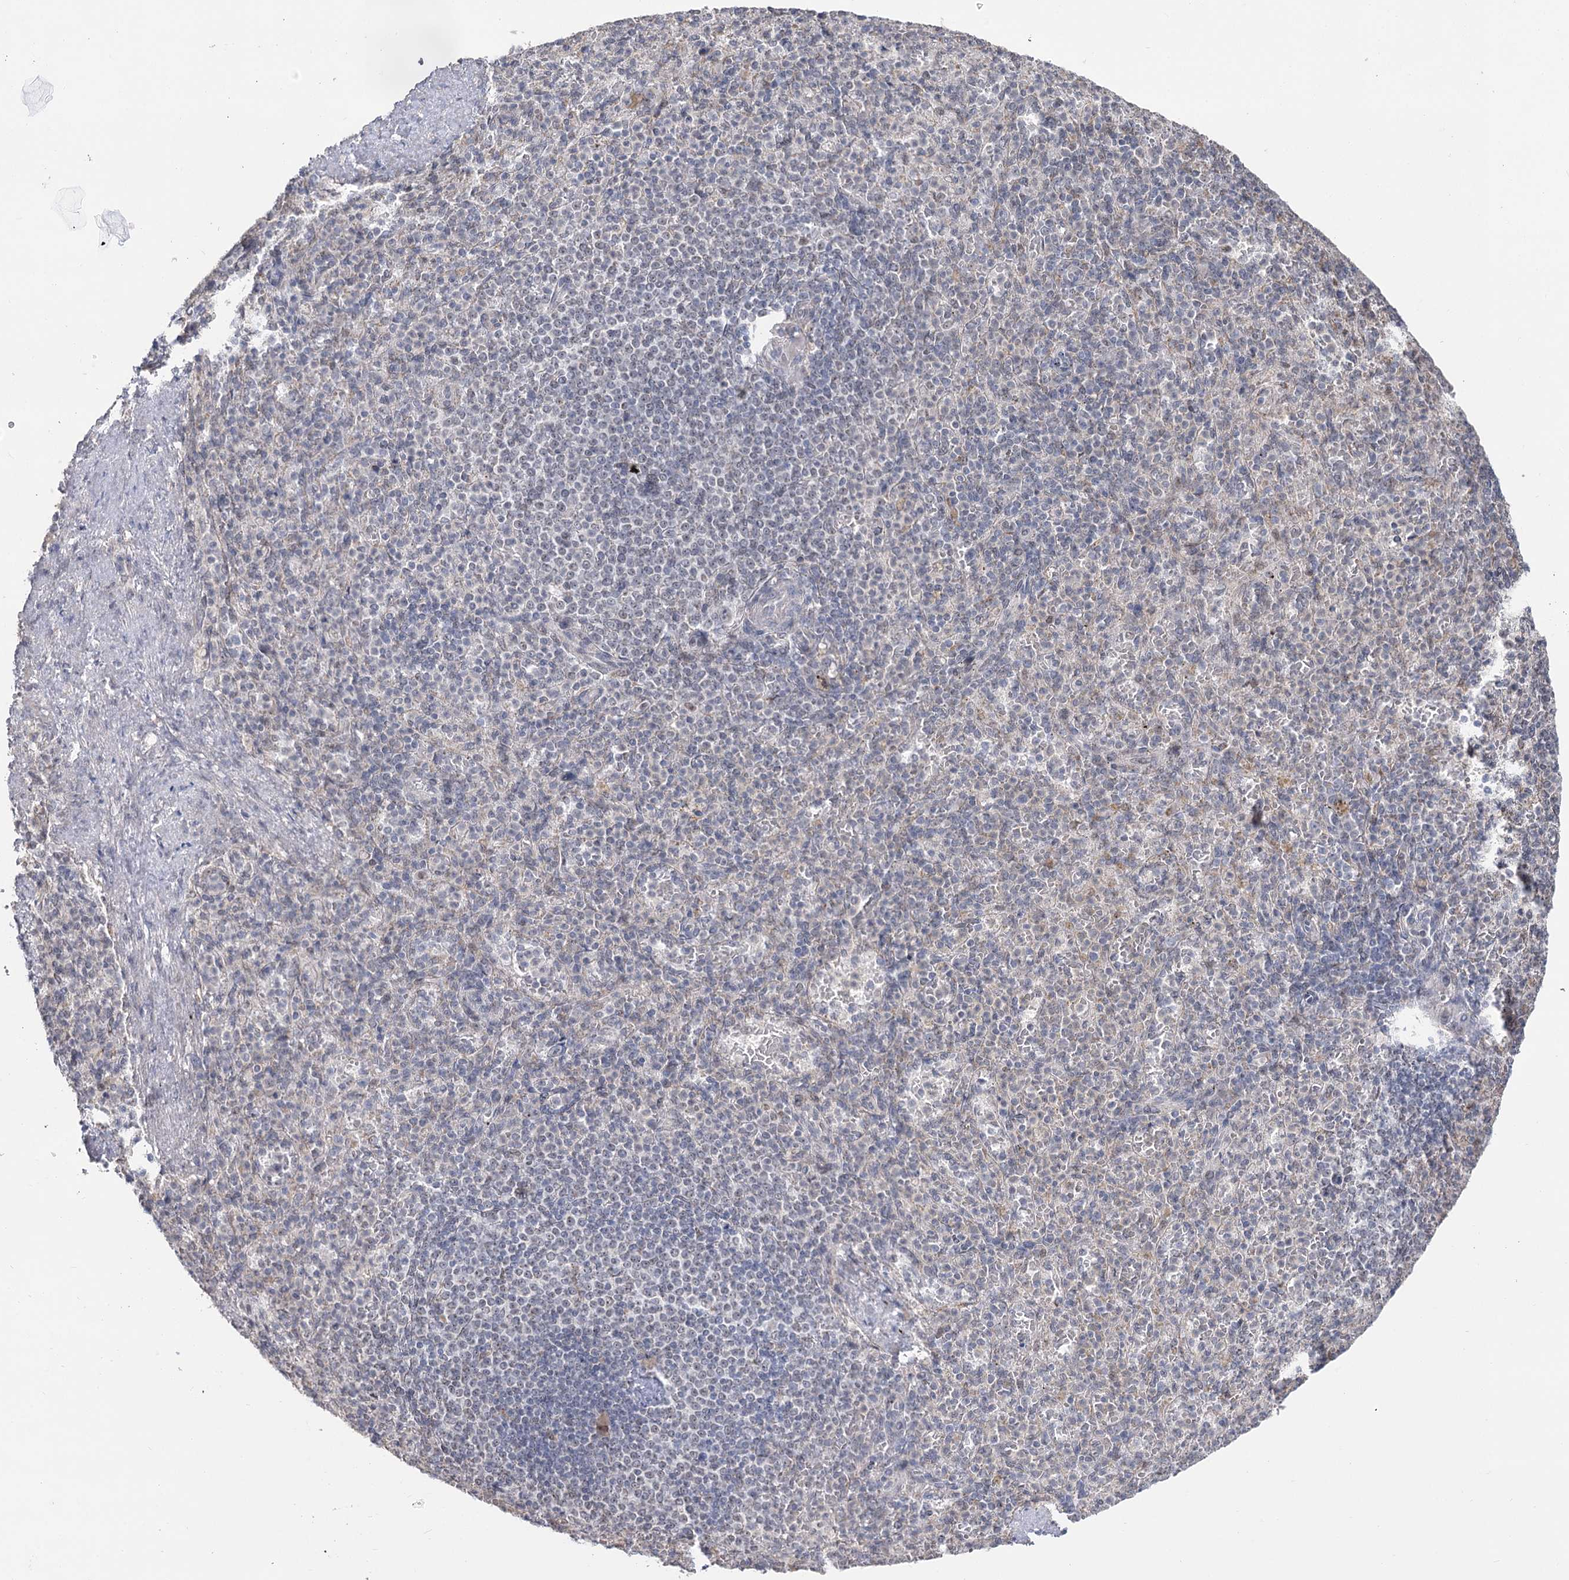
{"staining": {"intensity": "negative", "quantity": "none", "location": "none"}, "tissue": "spleen", "cell_type": "Cells in red pulp", "image_type": "normal", "snomed": [{"axis": "morphology", "description": "Normal tissue, NOS"}, {"axis": "topography", "description": "Spleen"}], "caption": "Spleen stained for a protein using immunohistochemistry (IHC) displays no positivity cells in red pulp.", "gene": "RUFY4", "patient": {"sex": "female", "age": 74}}